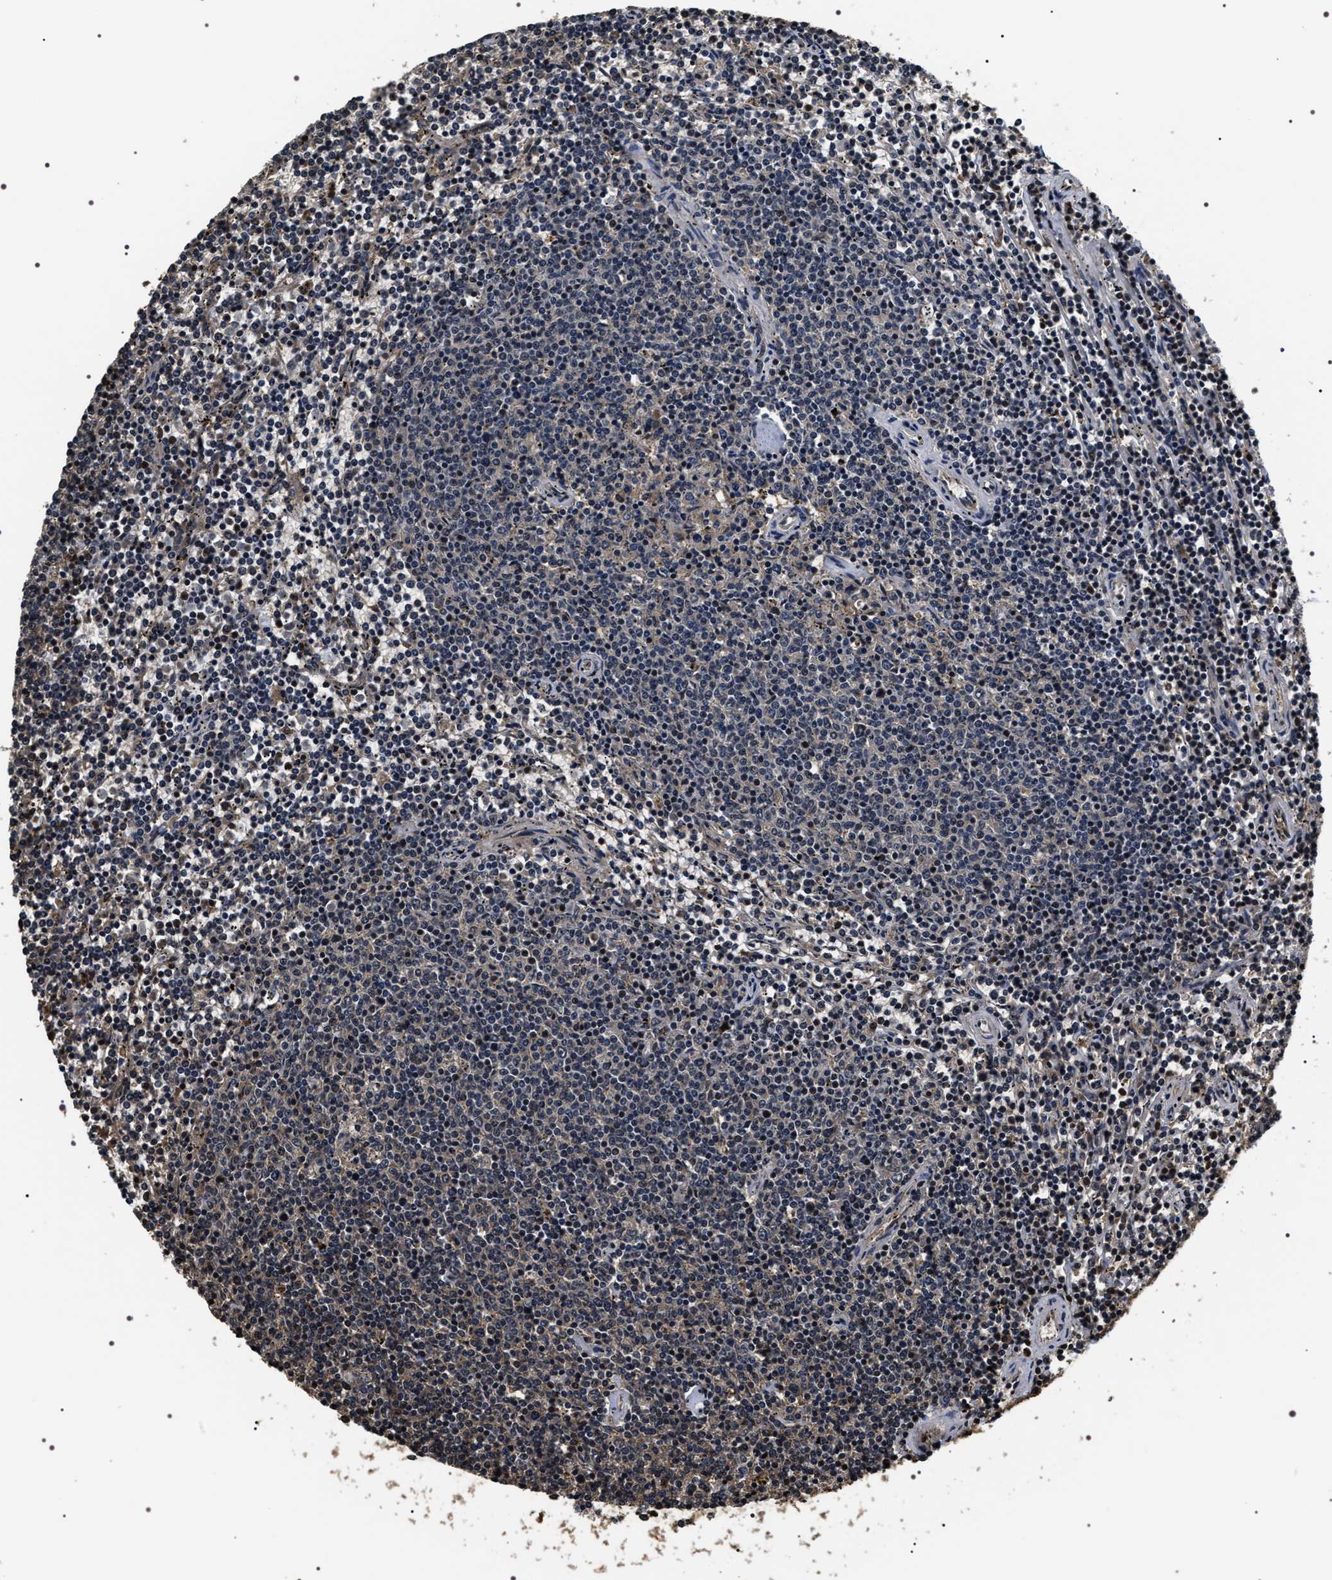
{"staining": {"intensity": "negative", "quantity": "none", "location": "none"}, "tissue": "lymphoma", "cell_type": "Tumor cells", "image_type": "cancer", "snomed": [{"axis": "morphology", "description": "Malignant lymphoma, non-Hodgkin's type, Low grade"}, {"axis": "topography", "description": "Spleen"}], "caption": "The photomicrograph demonstrates no staining of tumor cells in malignant lymphoma, non-Hodgkin's type (low-grade).", "gene": "ARHGAP22", "patient": {"sex": "female", "age": 50}}